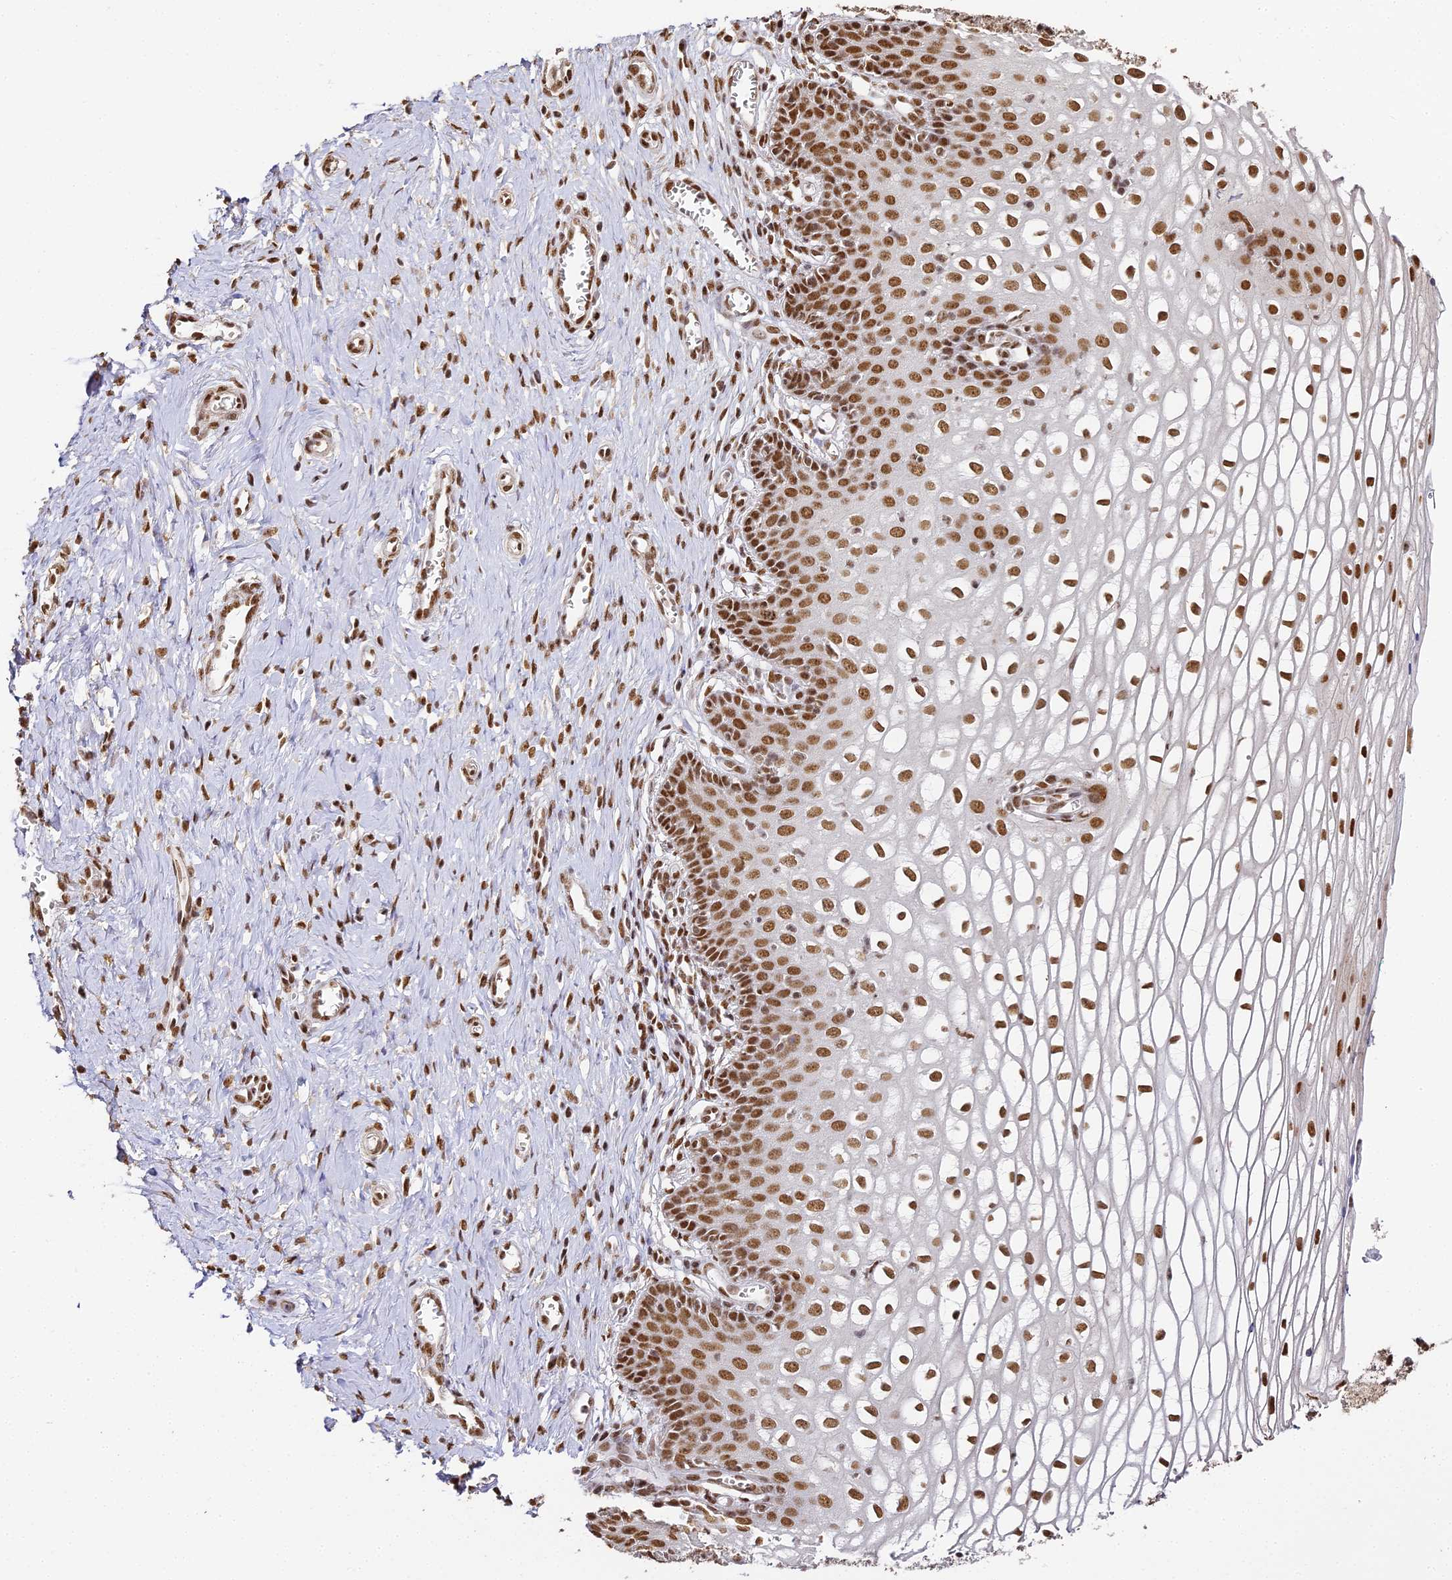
{"staining": {"intensity": "moderate", "quantity": ">75%", "location": "nuclear"}, "tissue": "cervix", "cell_type": "Glandular cells", "image_type": "normal", "snomed": [{"axis": "morphology", "description": "Normal tissue, NOS"}, {"axis": "morphology", "description": "Adenocarcinoma, NOS"}, {"axis": "topography", "description": "Cervix"}], "caption": "Brown immunohistochemical staining in benign cervix reveals moderate nuclear staining in approximately >75% of glandular cells. The protein of interest is shown in brown color, while the nuclei are stained blue.", "gene": "HNRNPA1", "patient": {"sex": "female", "age": 29}}